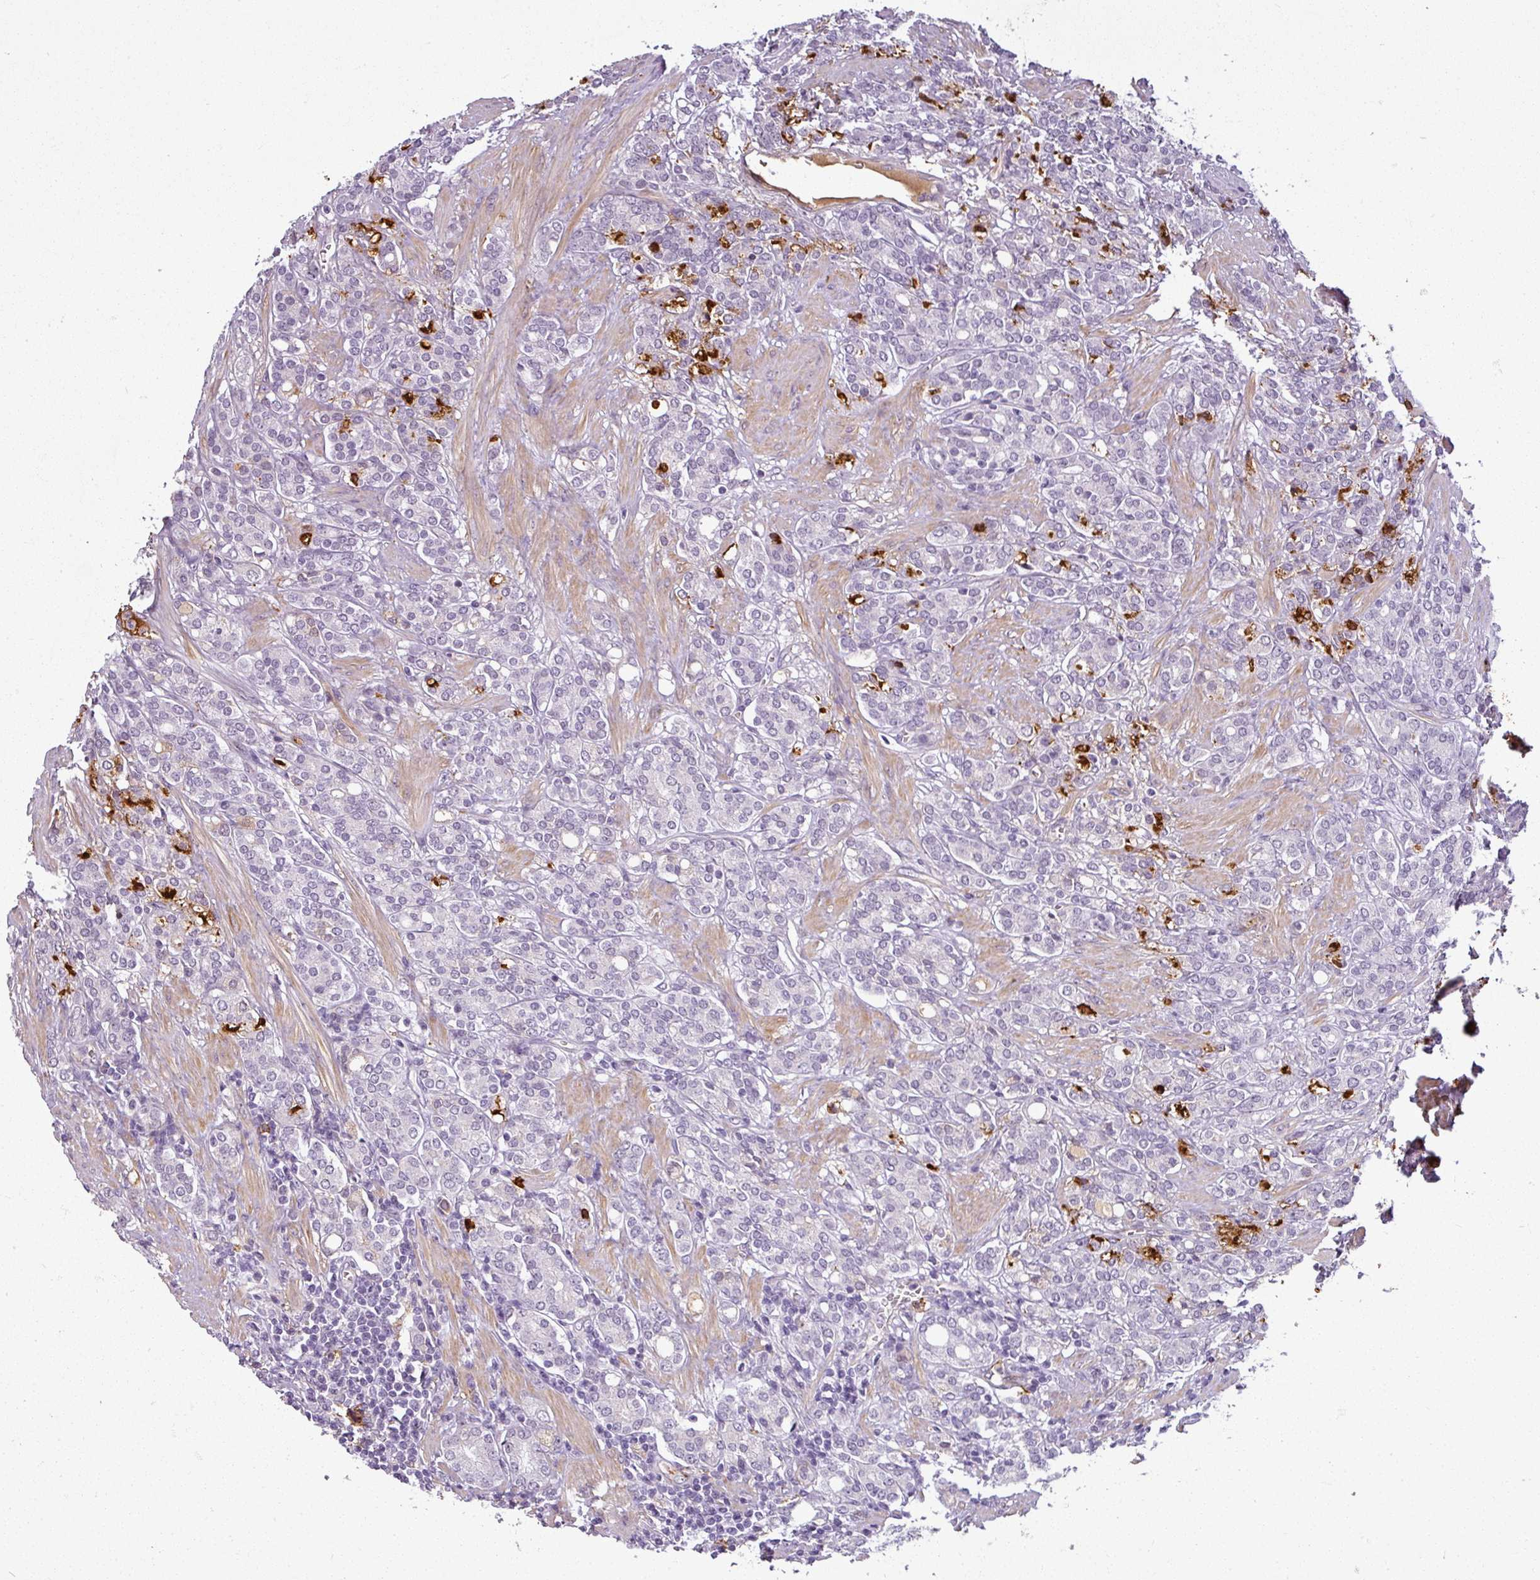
{"staining": {"intensity": "negative", "quantity": "none", "location": "none"}, "tissue": "prostate cancer", "cell_type": "Tumor cells", "image_type": "cancer", "snomed": [{"axis": "morphology", "description": "Adenocarcinoma, High grade"}, {"axis": "topography", "description": "Prostate"}], "caption": "High magnification brightfield microscopy of prostate cancer stained with DAB (brown) and counterstained with hematoxylin (blue): tumor cells show no significant expression.", "gene": "APOC1", "patient": {"sex": "male", "age": 62}}